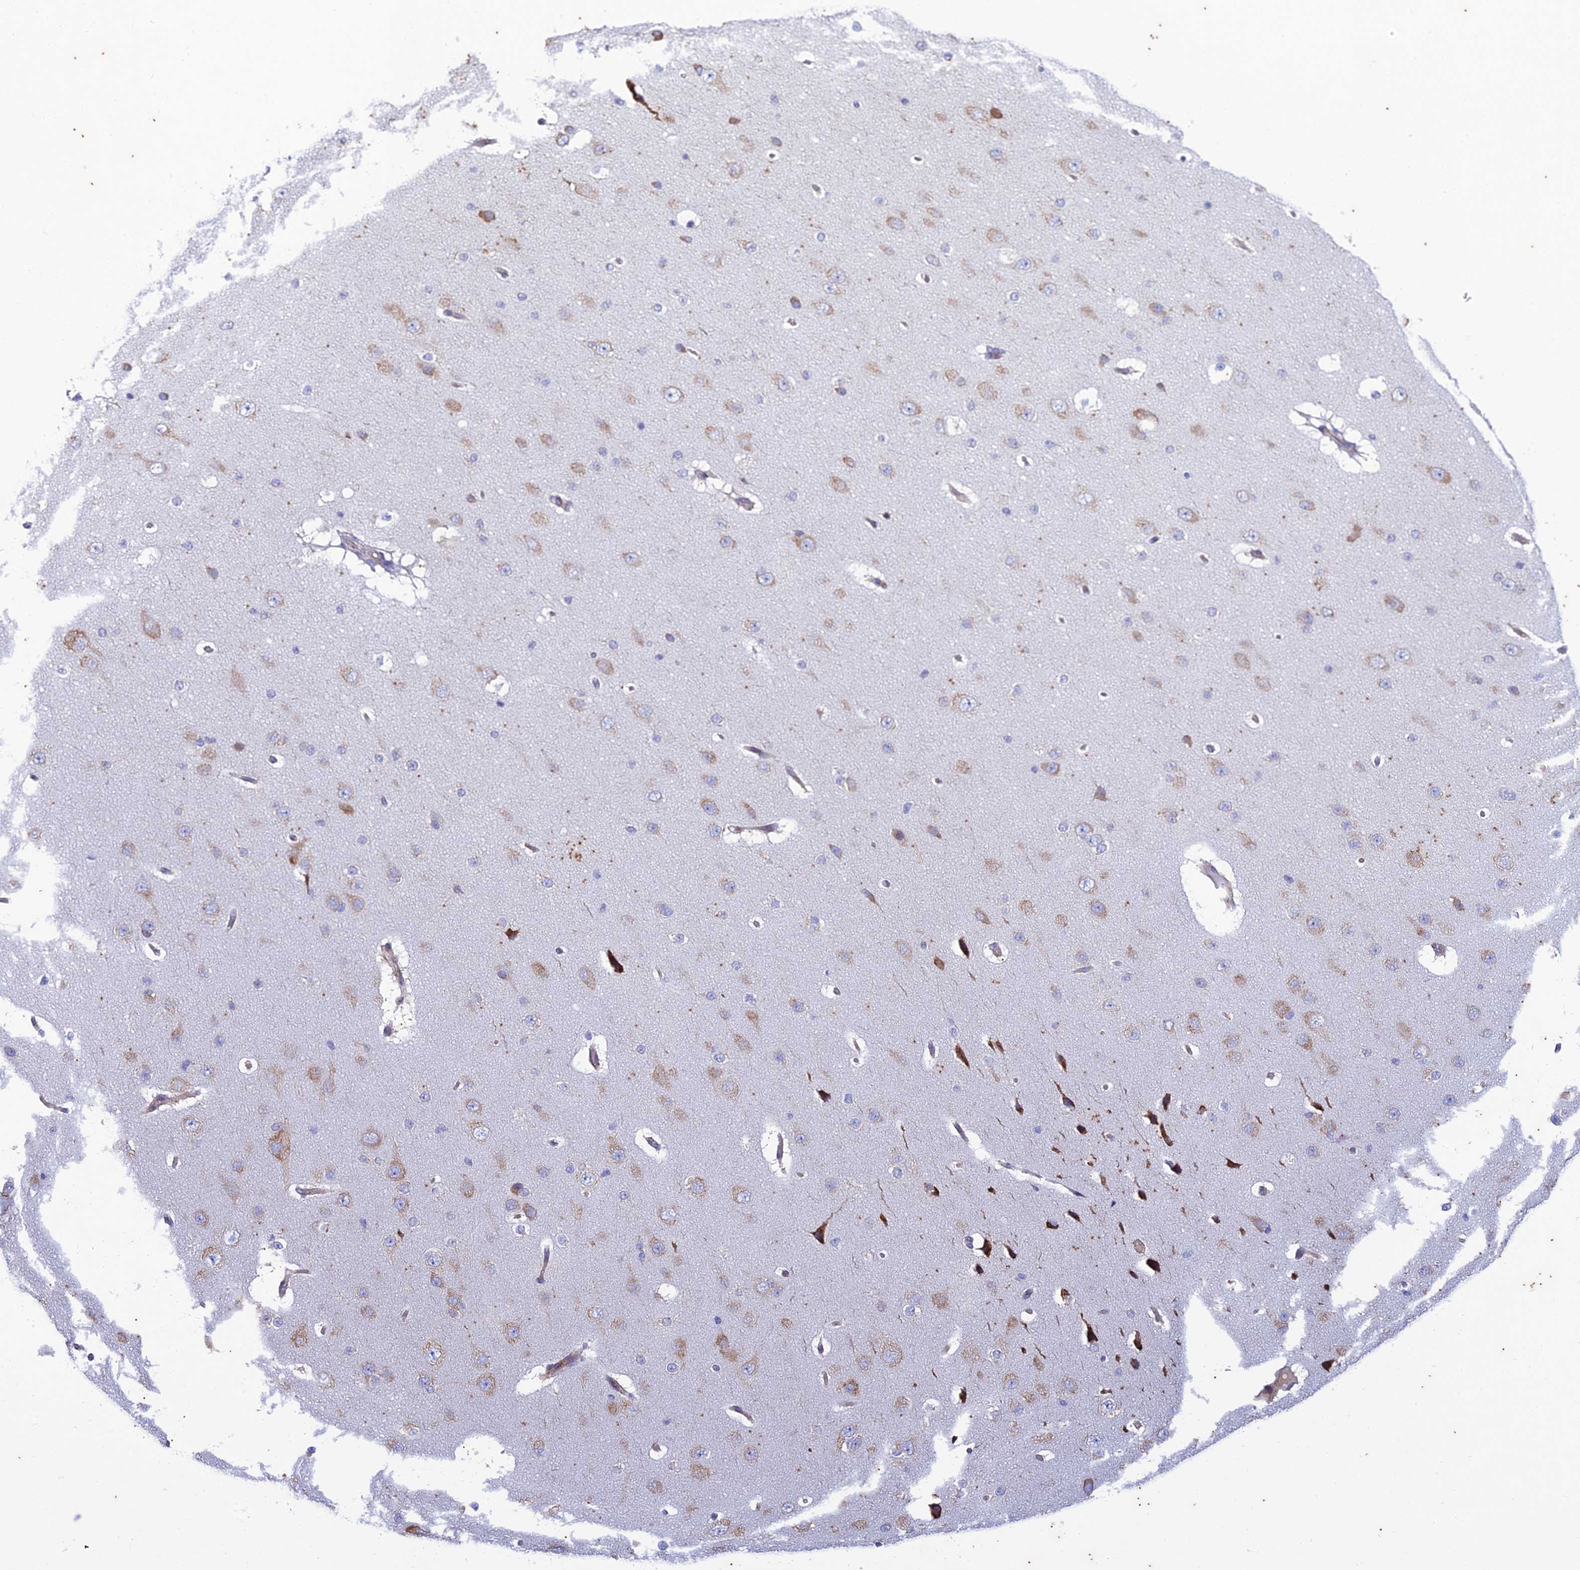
{"staining": {"intensity": "weak", "quantity": ">75%", "location": "cytoplasmic/membranous"}, "tissue": "cerebral cortex", "cell_type": "Endothelial cells", "image_type": "normal", "snomed": [{"axis": "morphology", "description": "Normal tissue, NOS"}, {"axis": "morphology", "description": "Developmental malformation"}, {"axis": "topography", "description": "Cerebral cortex"}], "caption": "Cerebral cortex stained with DAB (3,3'-diaminobenzidine) immunohistochemistry reveals low levels of weak cytoplasmic/membranous staining in about >75% of endothelial cells. The staining was performed using DAB, with brown indicating positive protein expression. Nuclei are stained blue with hematoxylin.", "gene": "PIMREG", "patient": {"sex": "female", "age": 30}}